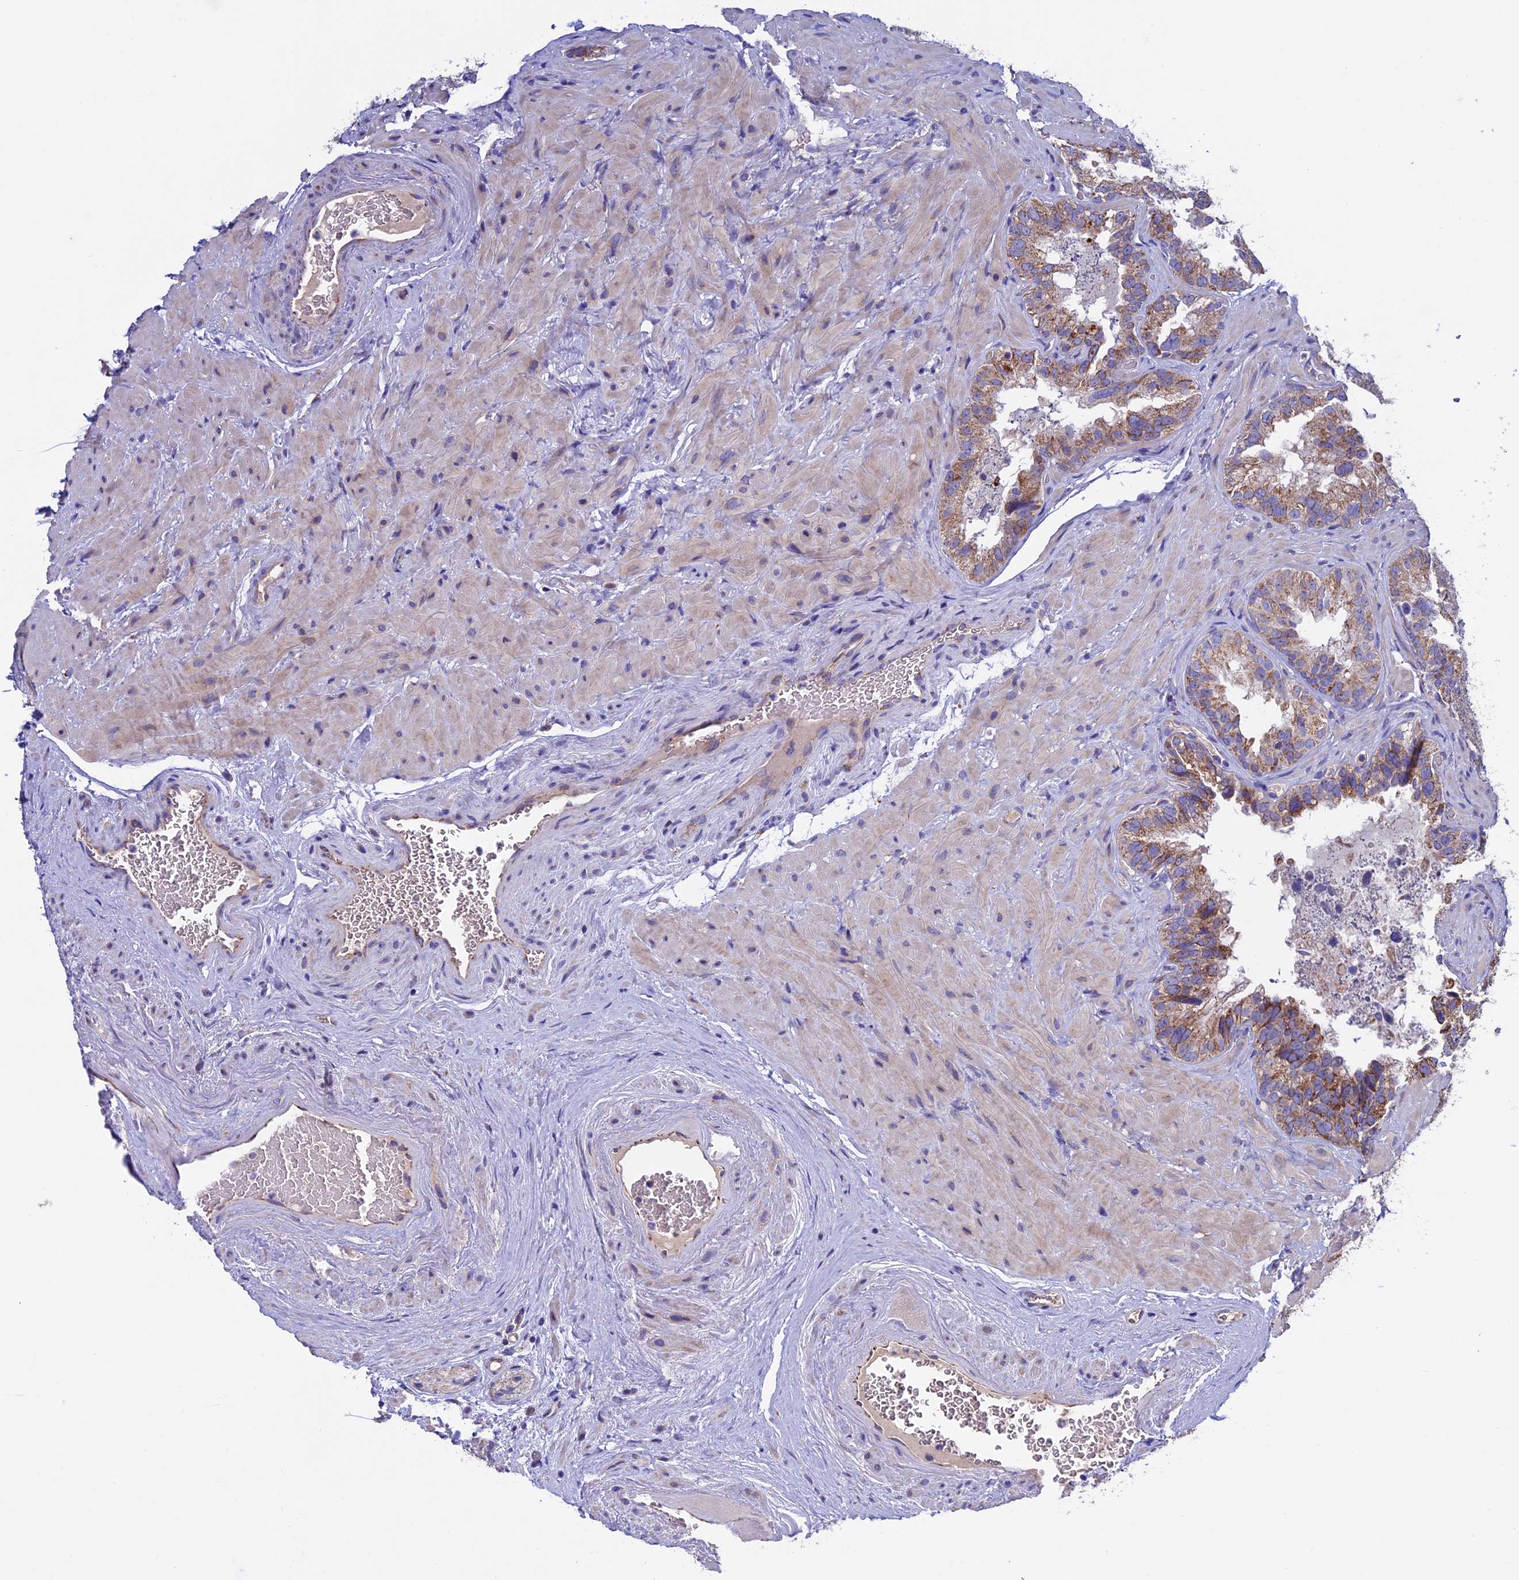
{"staining": {"intensity": "moderate", "quantity": "25%-75%", "location": "cytoplasmic/membranous"}, "tissue": "seminal vesicle", "cell_type": "Glandular cells", "image_type": "normal", "snomed": [{"axis": "morphology", "description": "Normal tissue, NOS"}, {"axis": "topography", "description": "Seminal veicle"}, {"axis": "topography", "description": "Peripheral nerve tissue"}], "caption": "A micrograph of seminal vesicle stained for a protein demonstrates moderate cytoplasmic/membranous brown staining in glandular cells. Ihc stains the protein in brown and the nuclei are stained blue.", "gene": "RNF17", "patient": {"sex": "male", "age": 67}}